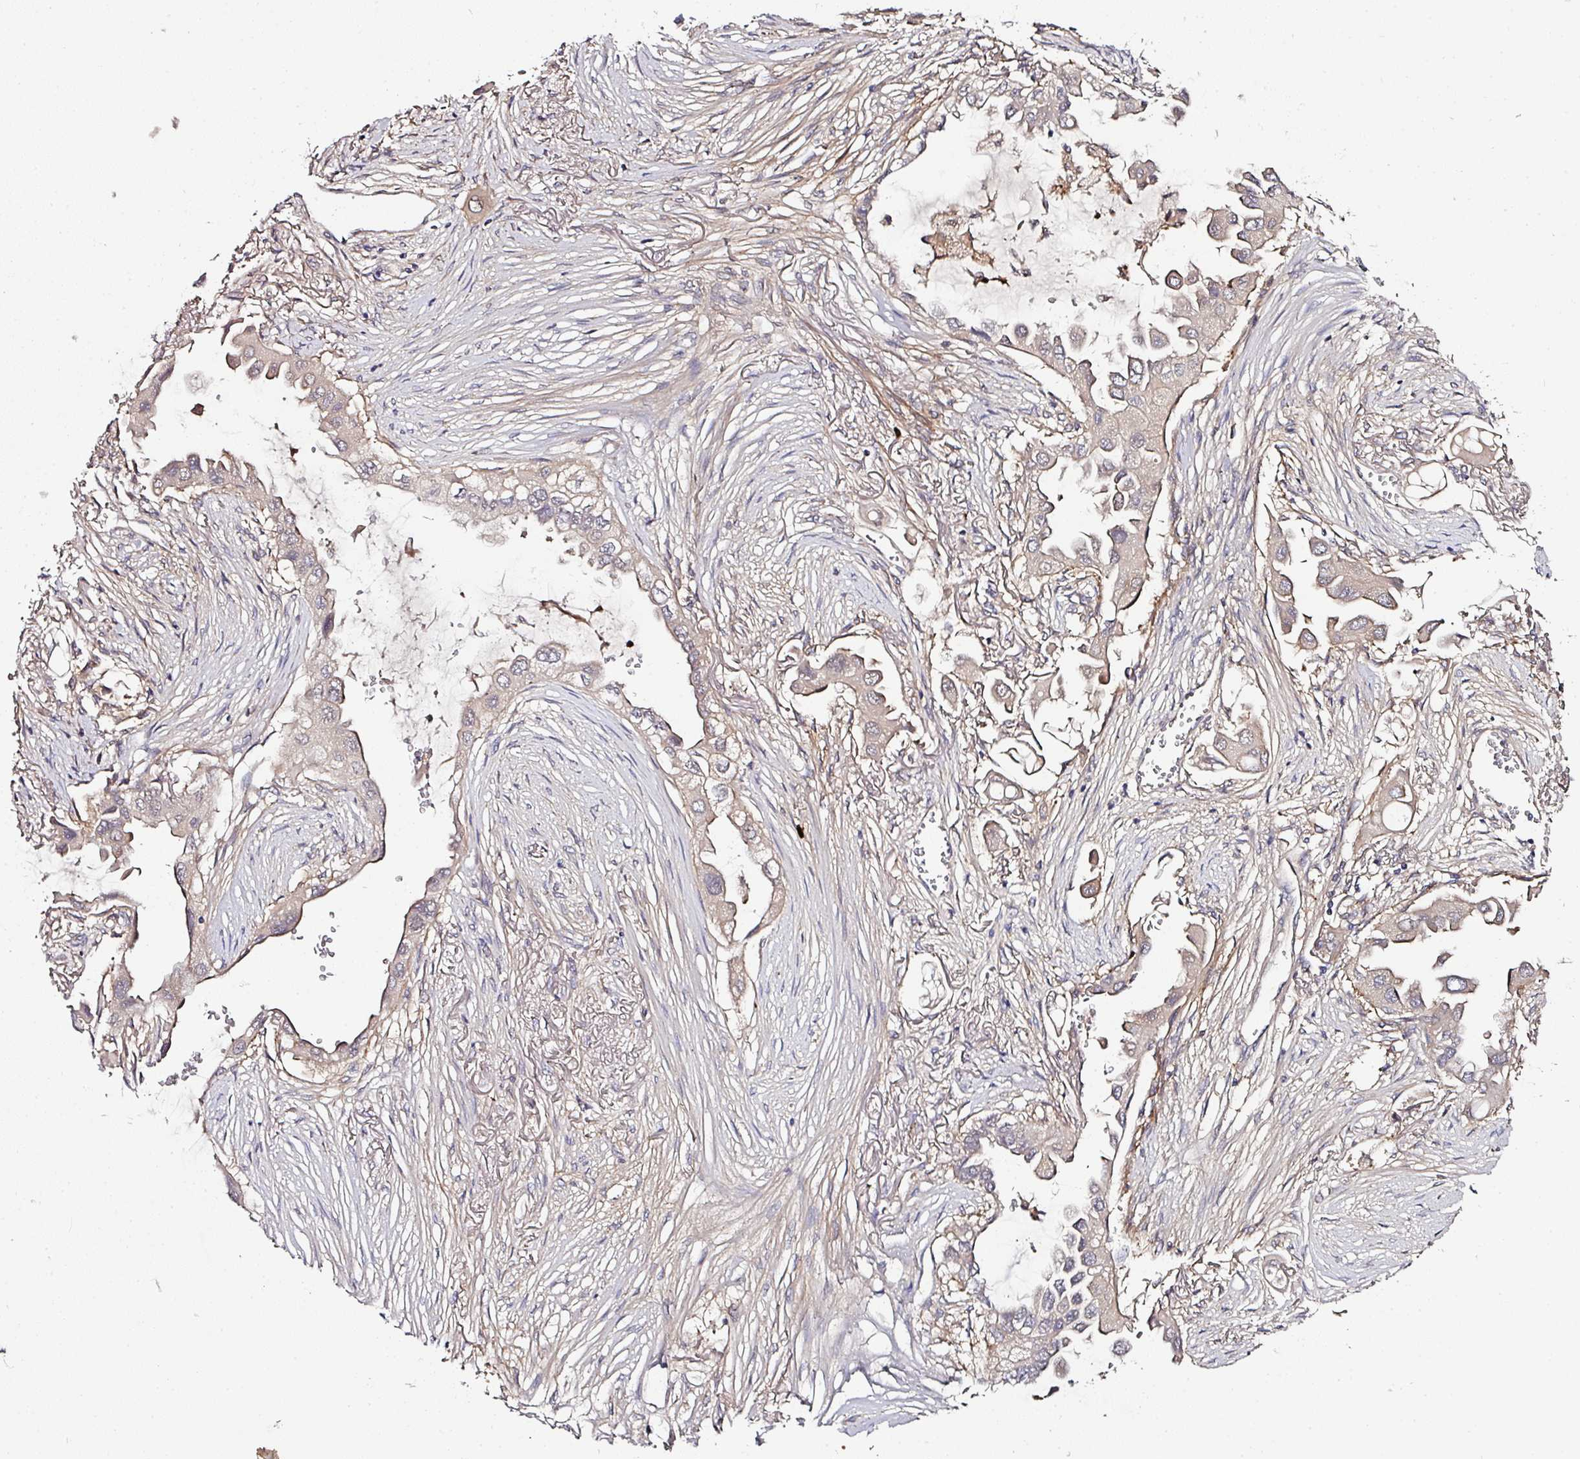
{"staining": {"intensity": "negative", "quantity": "none", "location": "none"}, "tissue": "lung cancer", "cell_type": "Tumor cells", "image_type": "cancer", "snomed": [{"axis": "morphology", "description": "Adenocarcinoma, NOS"}, {"axis": "topography", "description": "Lung"}], "caption": "Lung adenocarcinoma was stained to show a protein in brown. There is no significant staining in tumor cells.", "gene": "CTDSP2", "patient": {"sex": "female", "age": 76}}